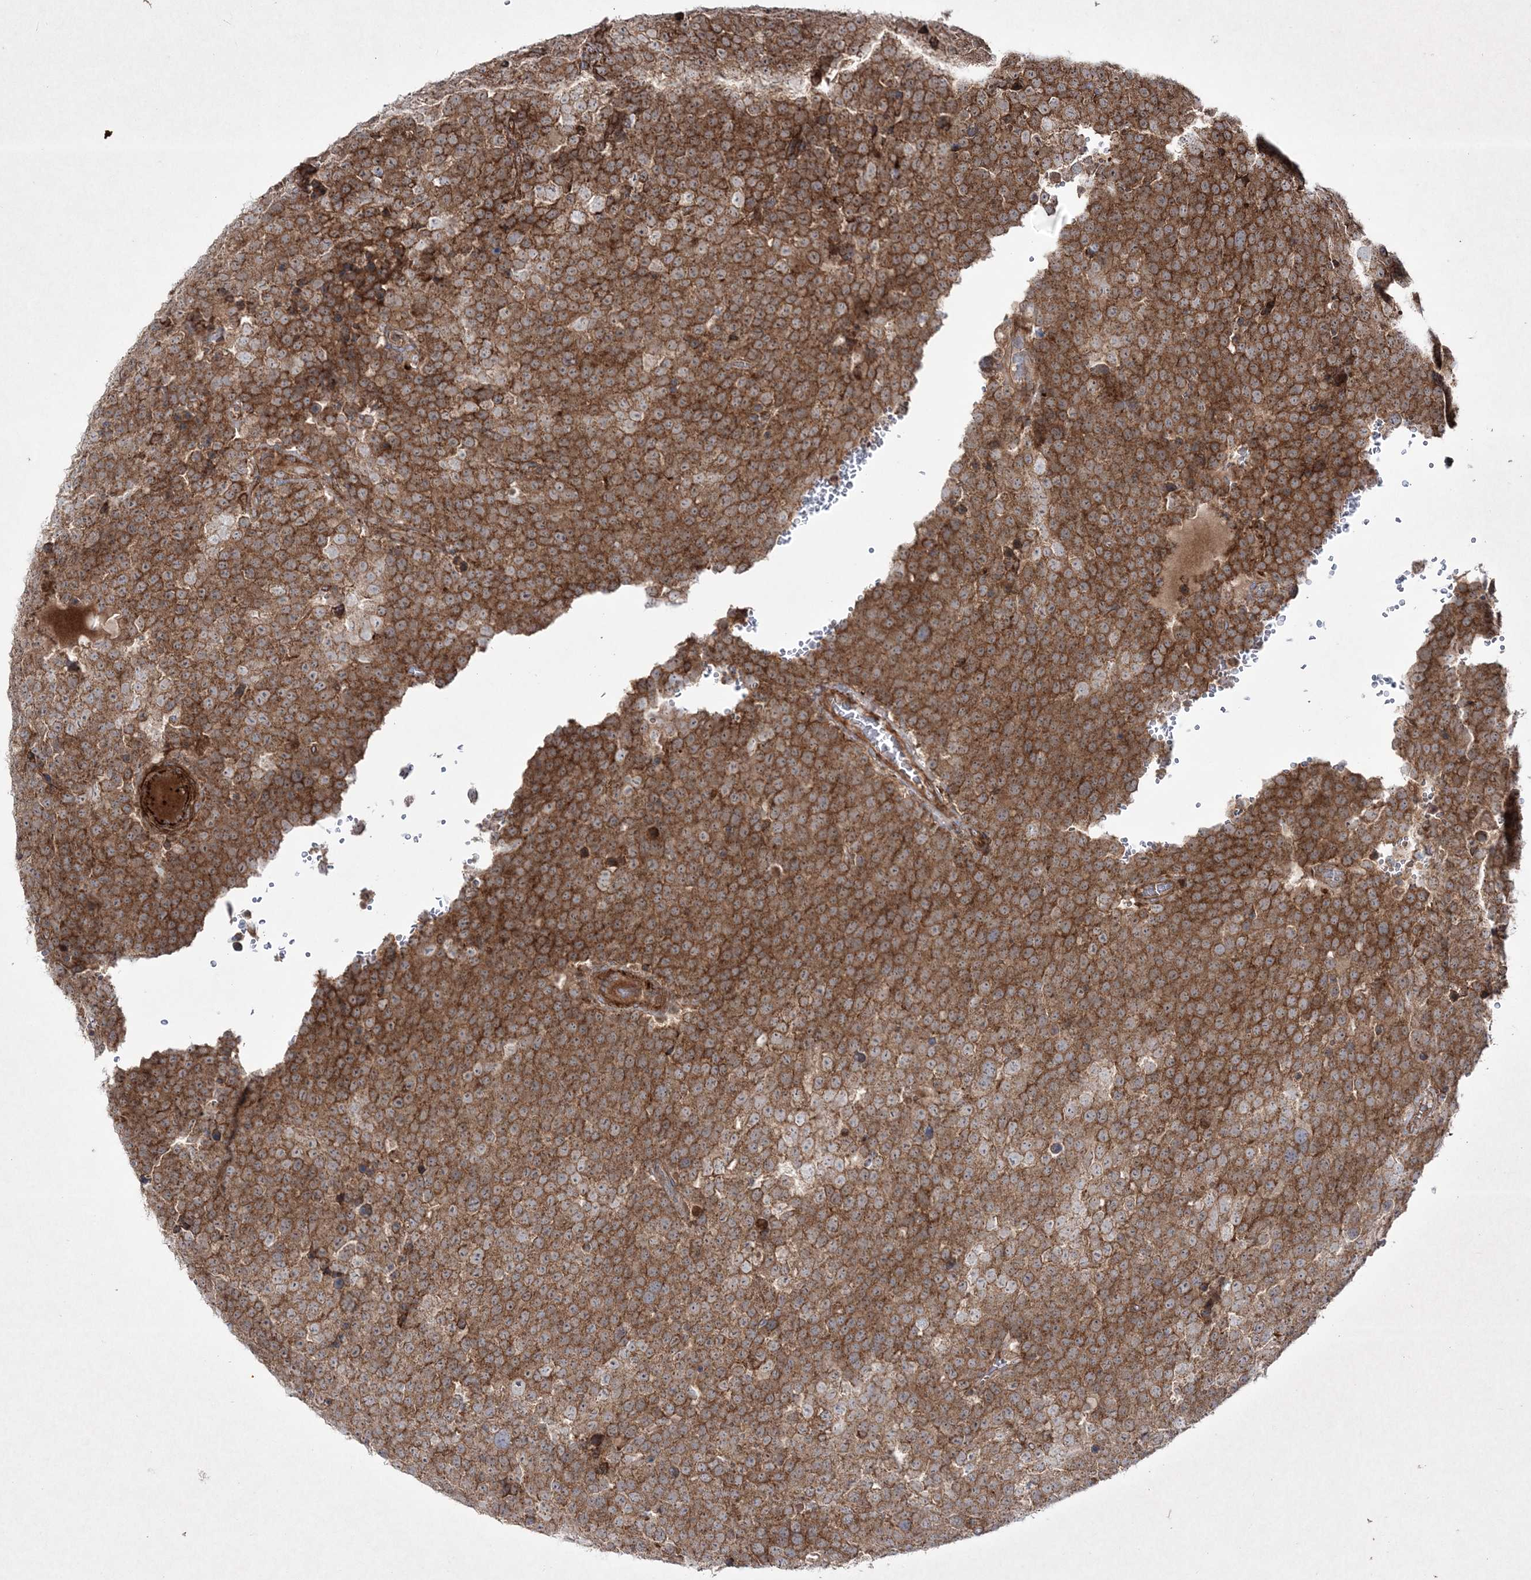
{"staining": {"intensity": "strong", "quantity": ">75%", "location": "cytoplasmic/membranous"}, "tissue": "testis cancer", "cell_type": "Tumor cells", "image_type": "cancer", "snomed": [{"axis": "morphology", "description": "Seminoma, NOS"}, {"axis": "topography", "description": "Testis"}], "caption": "Seminoma (testis) stained with a protein marker demonstrates strong staining in tumor cells.", "gene": "RICTOR", "patient": {"sex": "male", "age": 71}}